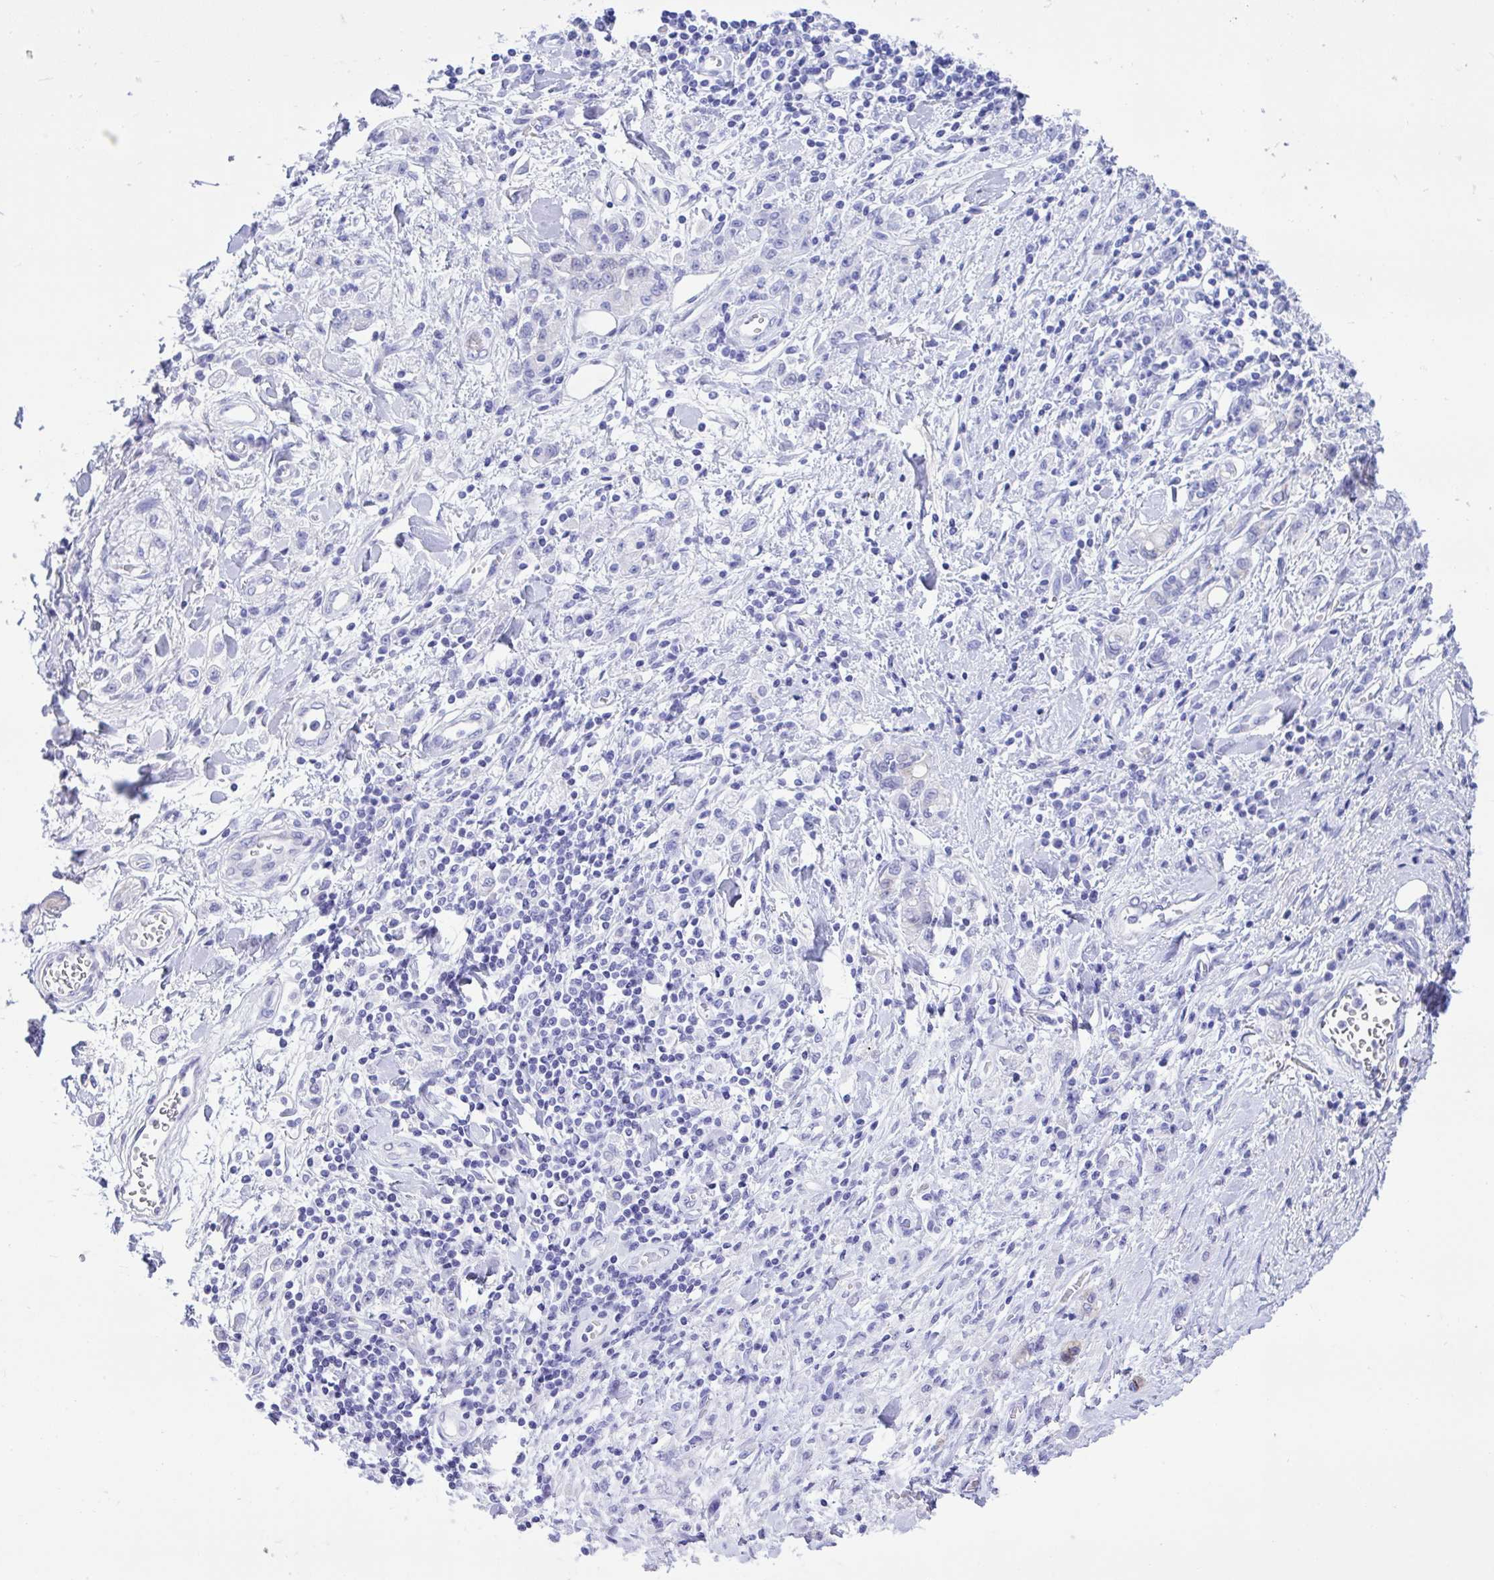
{"staining": {"intensity": "negative", "quantity": "none", "location": "none"}, "tissue": "stomach cancer", "cell_type": "Tumor cells", "image_type": "cancer", "snomed": [{"axis": "morphology", "description": "Adenocarcinoma, NOS"}, {"axis": "topography", "description": "Stomach"}], "caption": "This histopathology image is of adenocarcinoma (stomach) stained with immunohistochemistry to label a protein in brown with the nuclei are counter-stained blue. There is no staining in tumor cells.", "gene": "BEX5", "patient": {"sex": "male", "age": 77}}